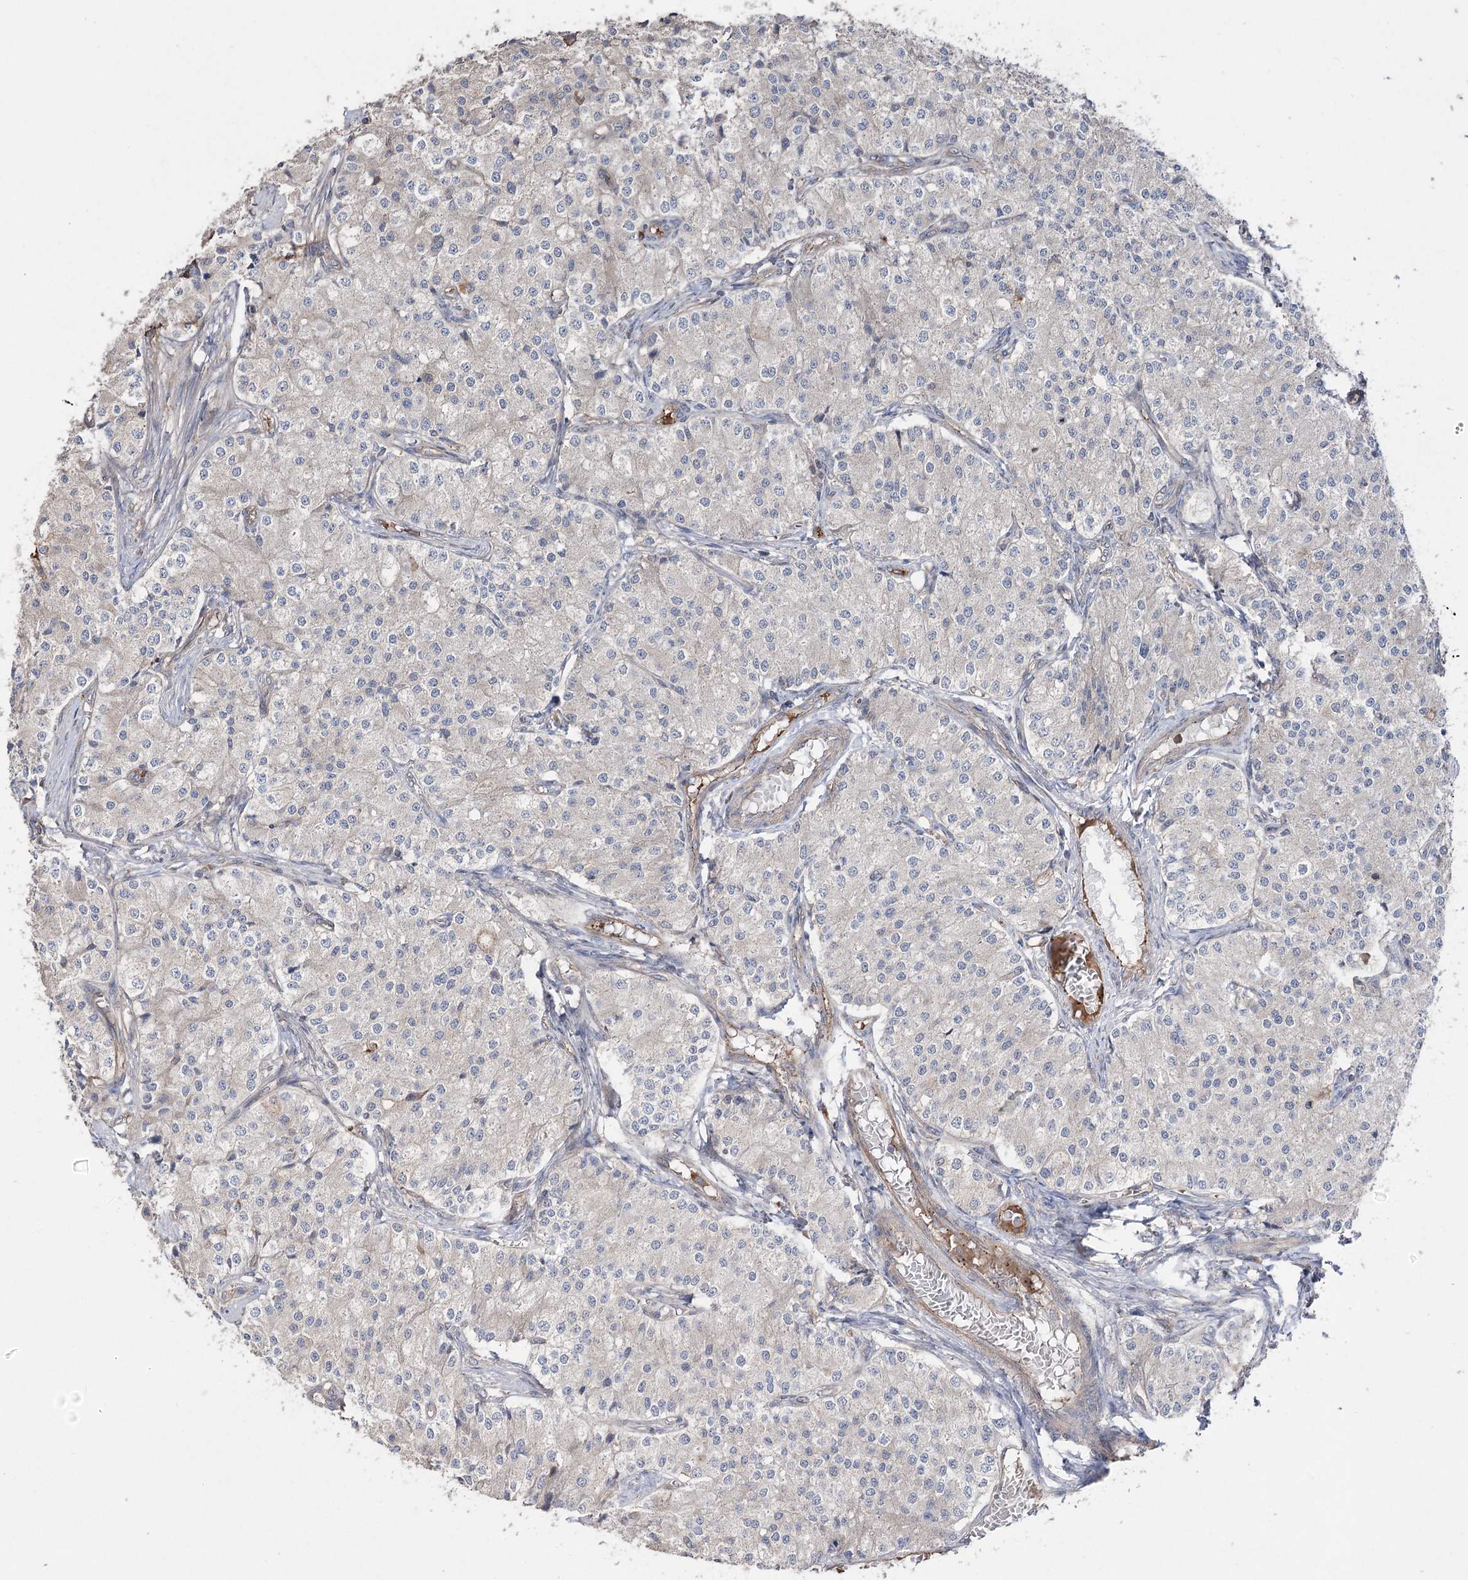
{"staining": {"intensity": "negative", "quantity": "none", "location": "none"}, "tissue": "carcinoid", "cell_type": "Tumor cells", "image_type": "cancer", "snomed": [{"axis": "morphology", "description": "Carcinoid, malignant, NOS"}, {"axis": "topography", "description": "Colon"}], "caption": "Immunohistochemistry (IHC) of human carcinoid (malignant) reveals no positivity in tumor cells. (DAB immunohistochemistry (IHC) visualized using brightfield microscopy, high magnification).", "gene": "OTUD1", "patient": {"sex": "female", "age": 52}}